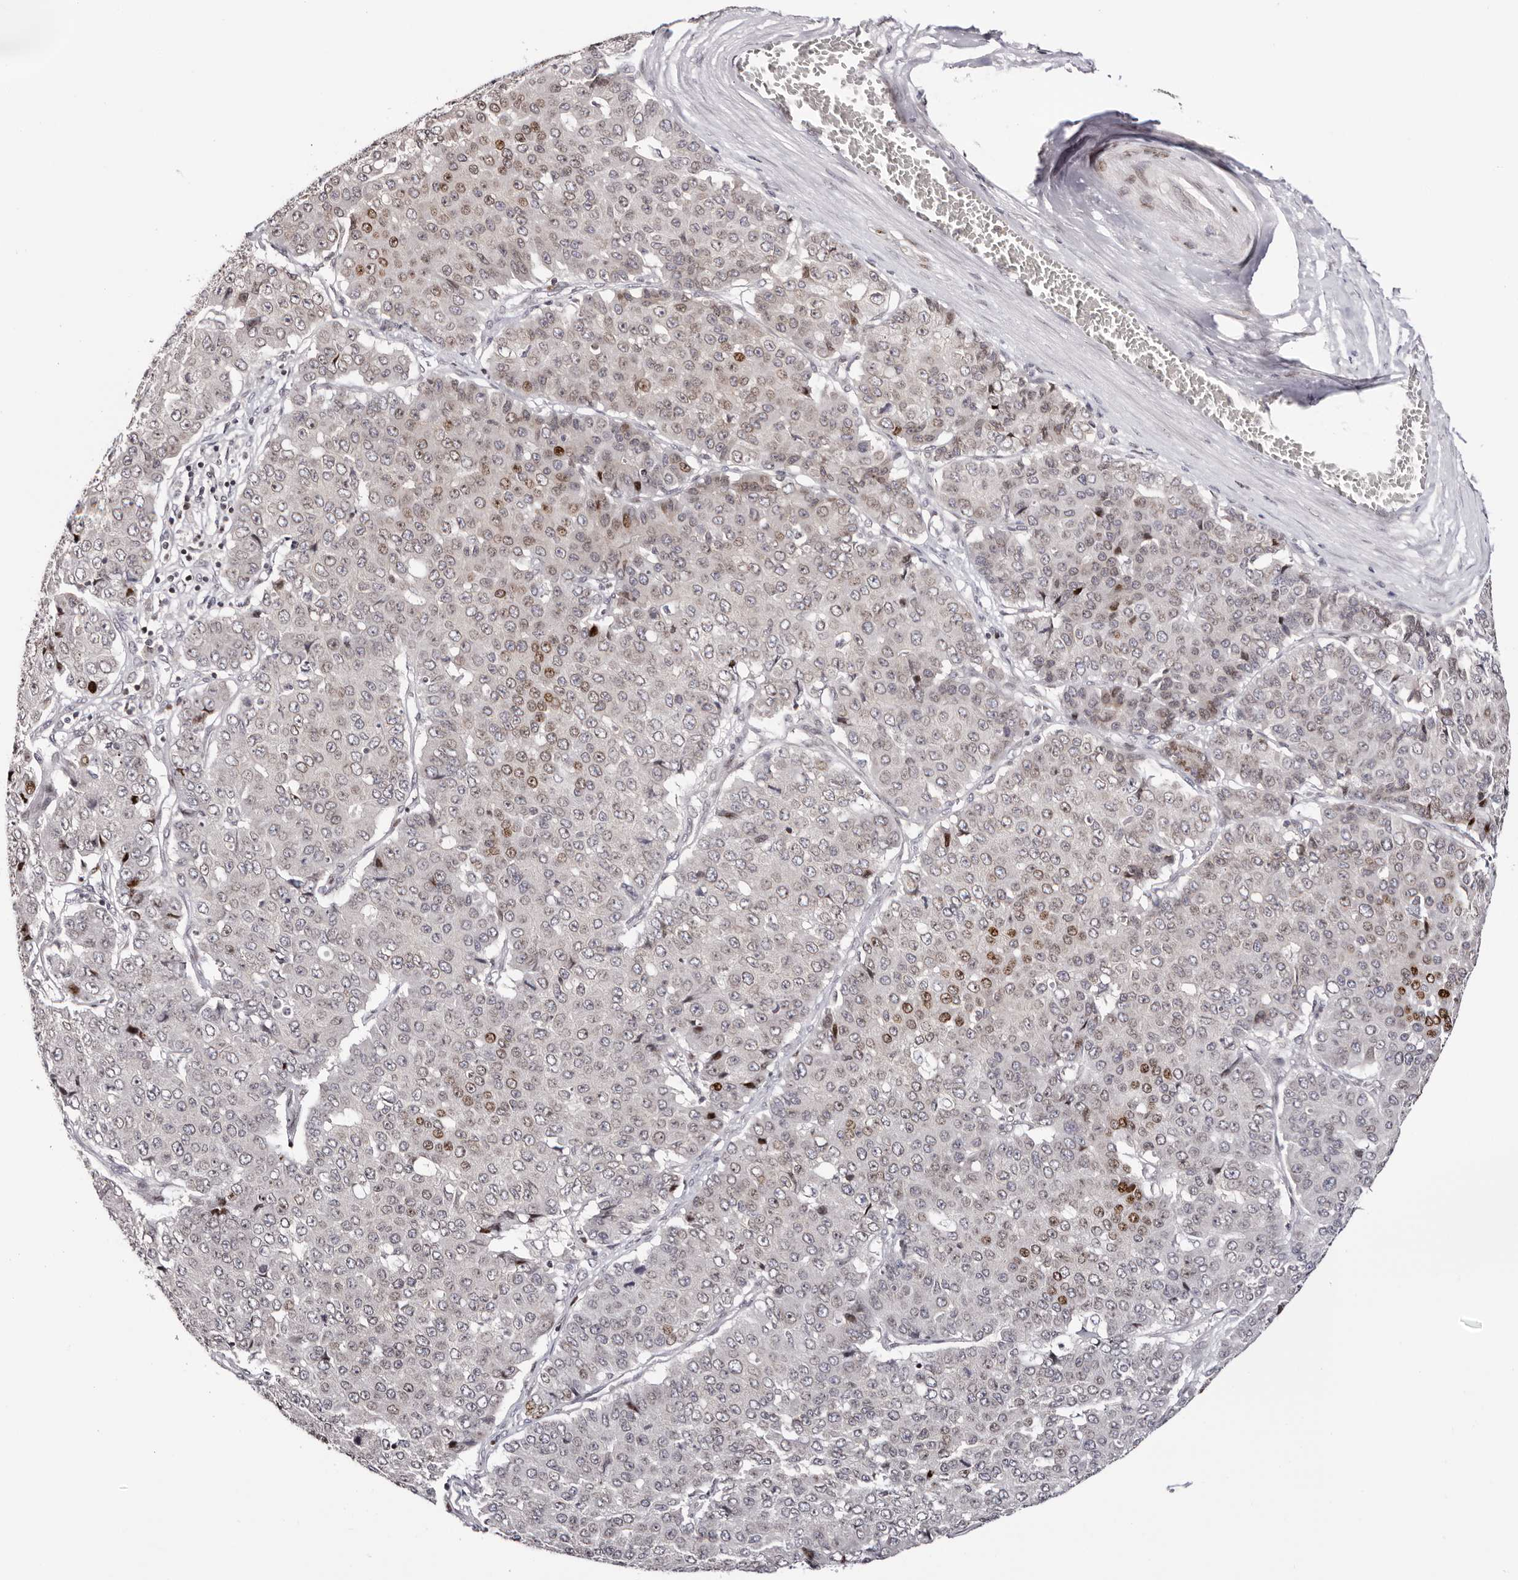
{"staining": {"intensity": "moderate", "quantity": ">75%", "location": "cytoplasmic/membranous,nuclear"}, "tissue": "pancreatic cancer", "cell_type": "Tumor cells", "image_type": "cancer", "snomed": [{"axis": "morphology", "description": "Adenocarcinoma, NOS"}, {"axis": "topography", "description": "Pancreas"}], "caption": "Immunohistochemistry micrograph of human pancreatic cancer stained for a protein (brown), which exhibits medium levels of moderate cytoplasmic/membranous and nuclear positivity in about >75% of tumor cells.", "gene": "NUP153", "patient": {"sex": "male", "age": 50}}